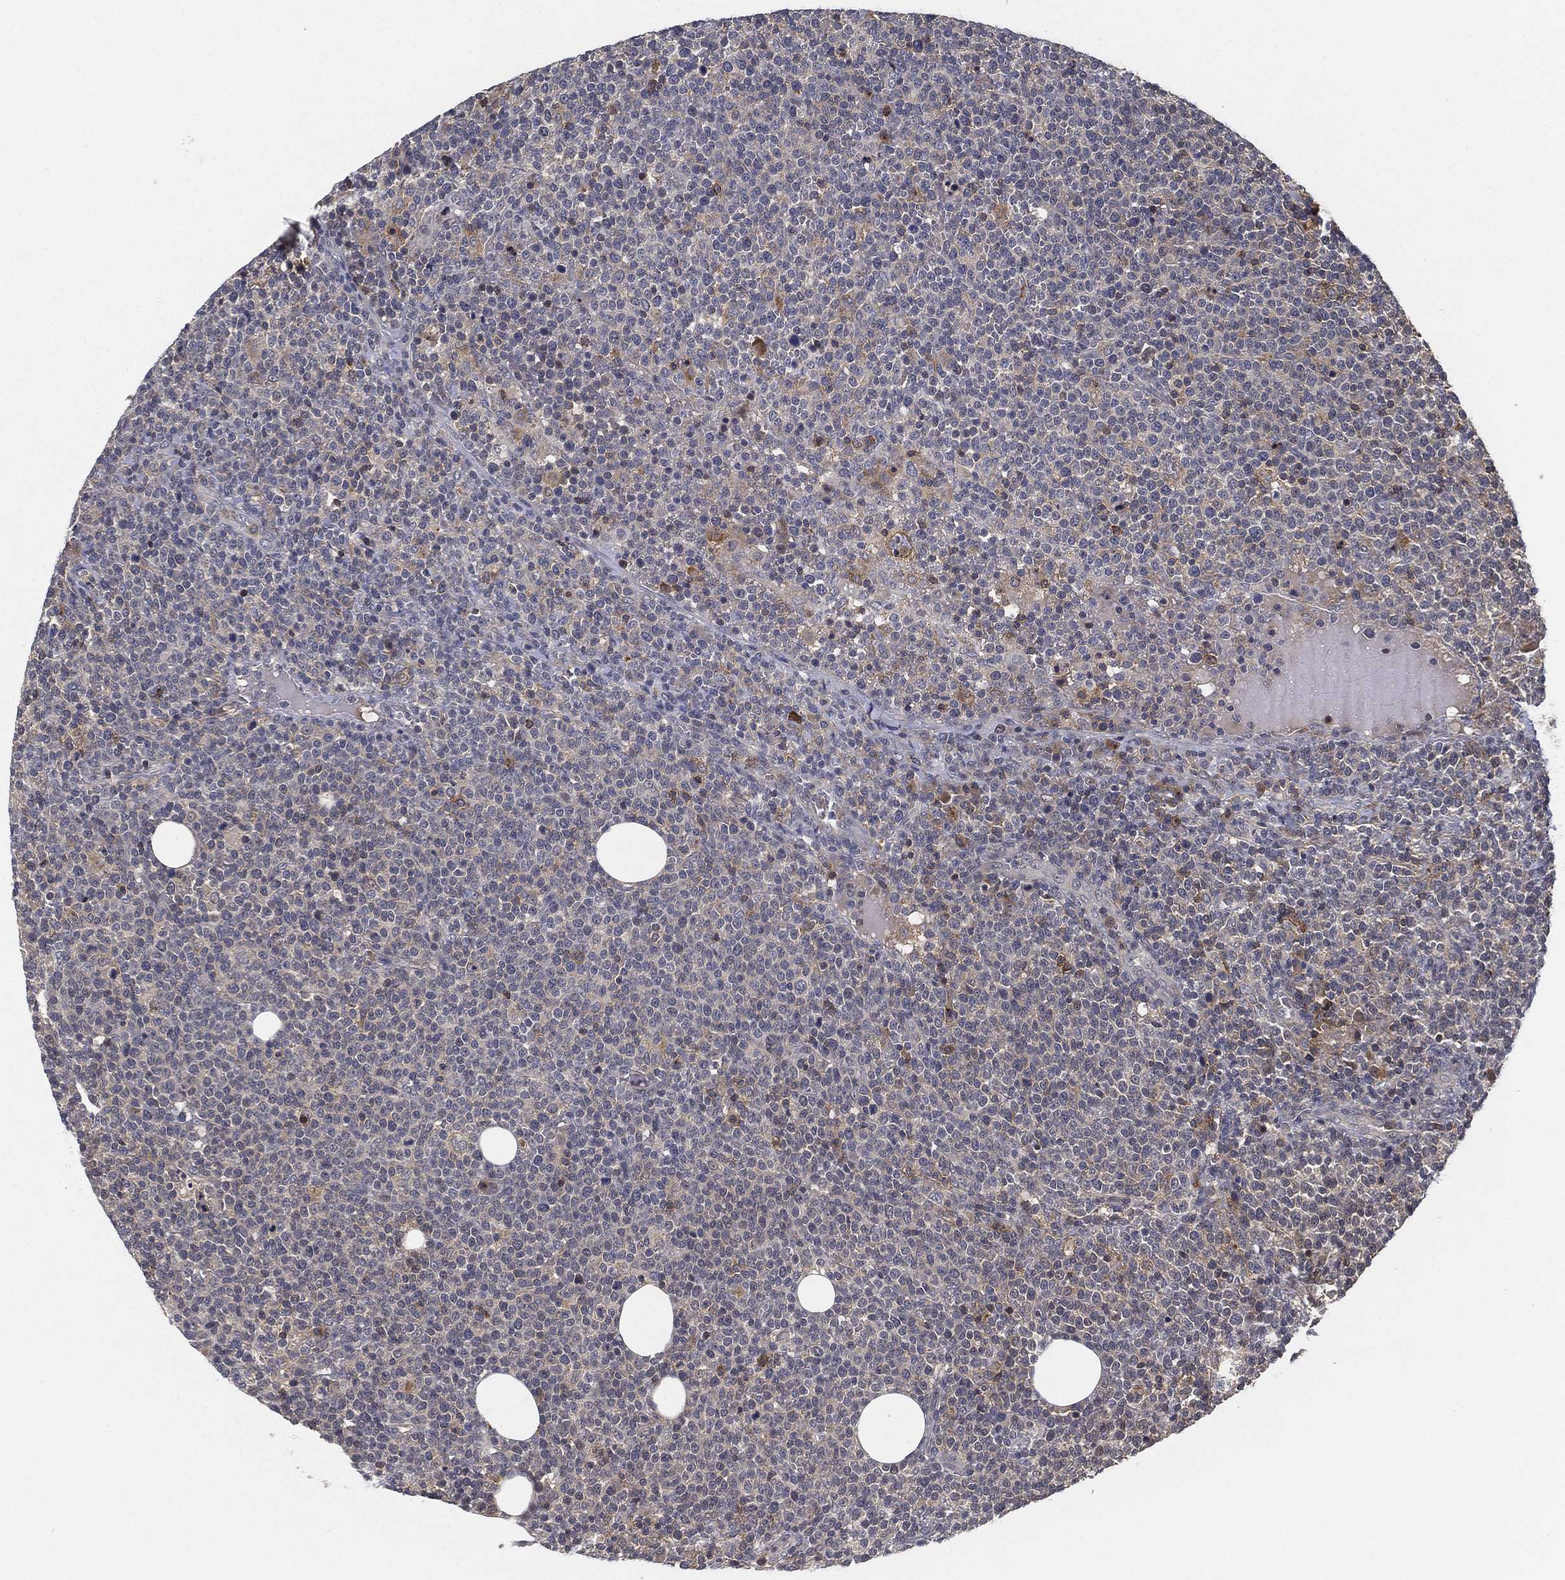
{"staining": {"intensity": "negative", "quantity": "none", "location": "none"}, "tissue": "lymphoma", "cell_type": "Tumor cells", "image_type": "cancer", "snomed": [{"axis": "morphology", "description": "Malignant lymphoma, non-Hodgkin's type, High grade"}, {"axis": "topography", "description": "Lymph node"}], "caption": "The histopathology image reveals no staining of tumor cells in high-grade malignant lymphoma, non-Hodgkin's type.", "gene": "CFAP251", "patient": {"sex": "male", "age": 61}}